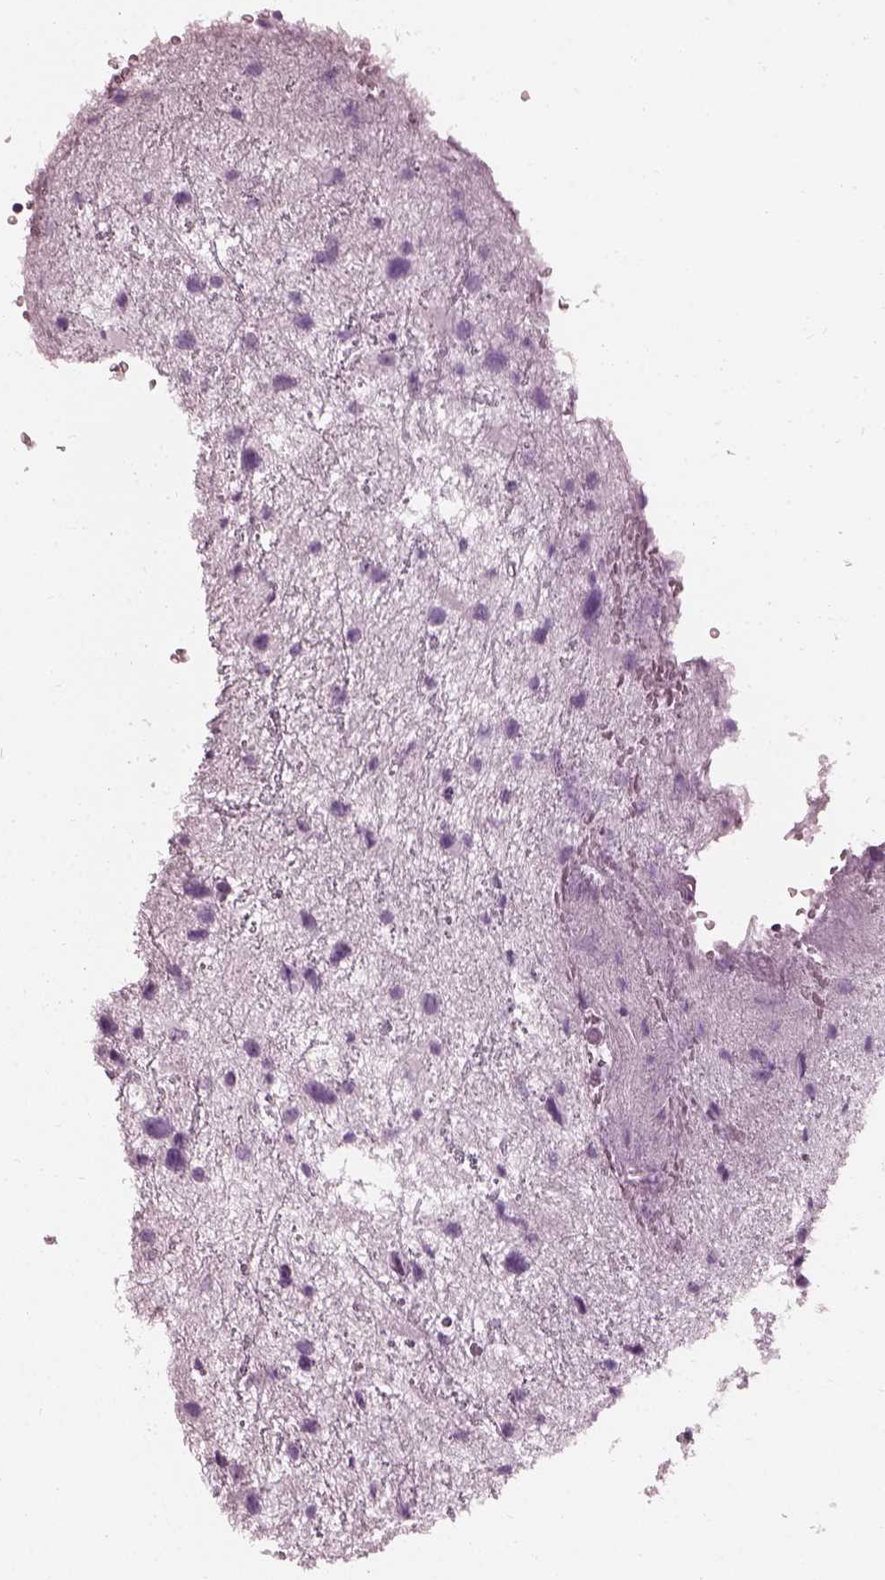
{"staining": {"intensity": "negative", "quantity": "none", "location": "none"}, "tissue": "glioma", "cell_type": "Tumor cells", "image_type": "cancer", "snomed": [{"axis": "morphology", "description": "Glioma, malignant, Low grade"}, {"axis": "topography", "description": "Brain"}], "caption": "There is no significant positivity in tumor cells of malignant glioma (low-grade).", "gene": "TCHHL1", "patient": {"sex": "female", "age": 32}}